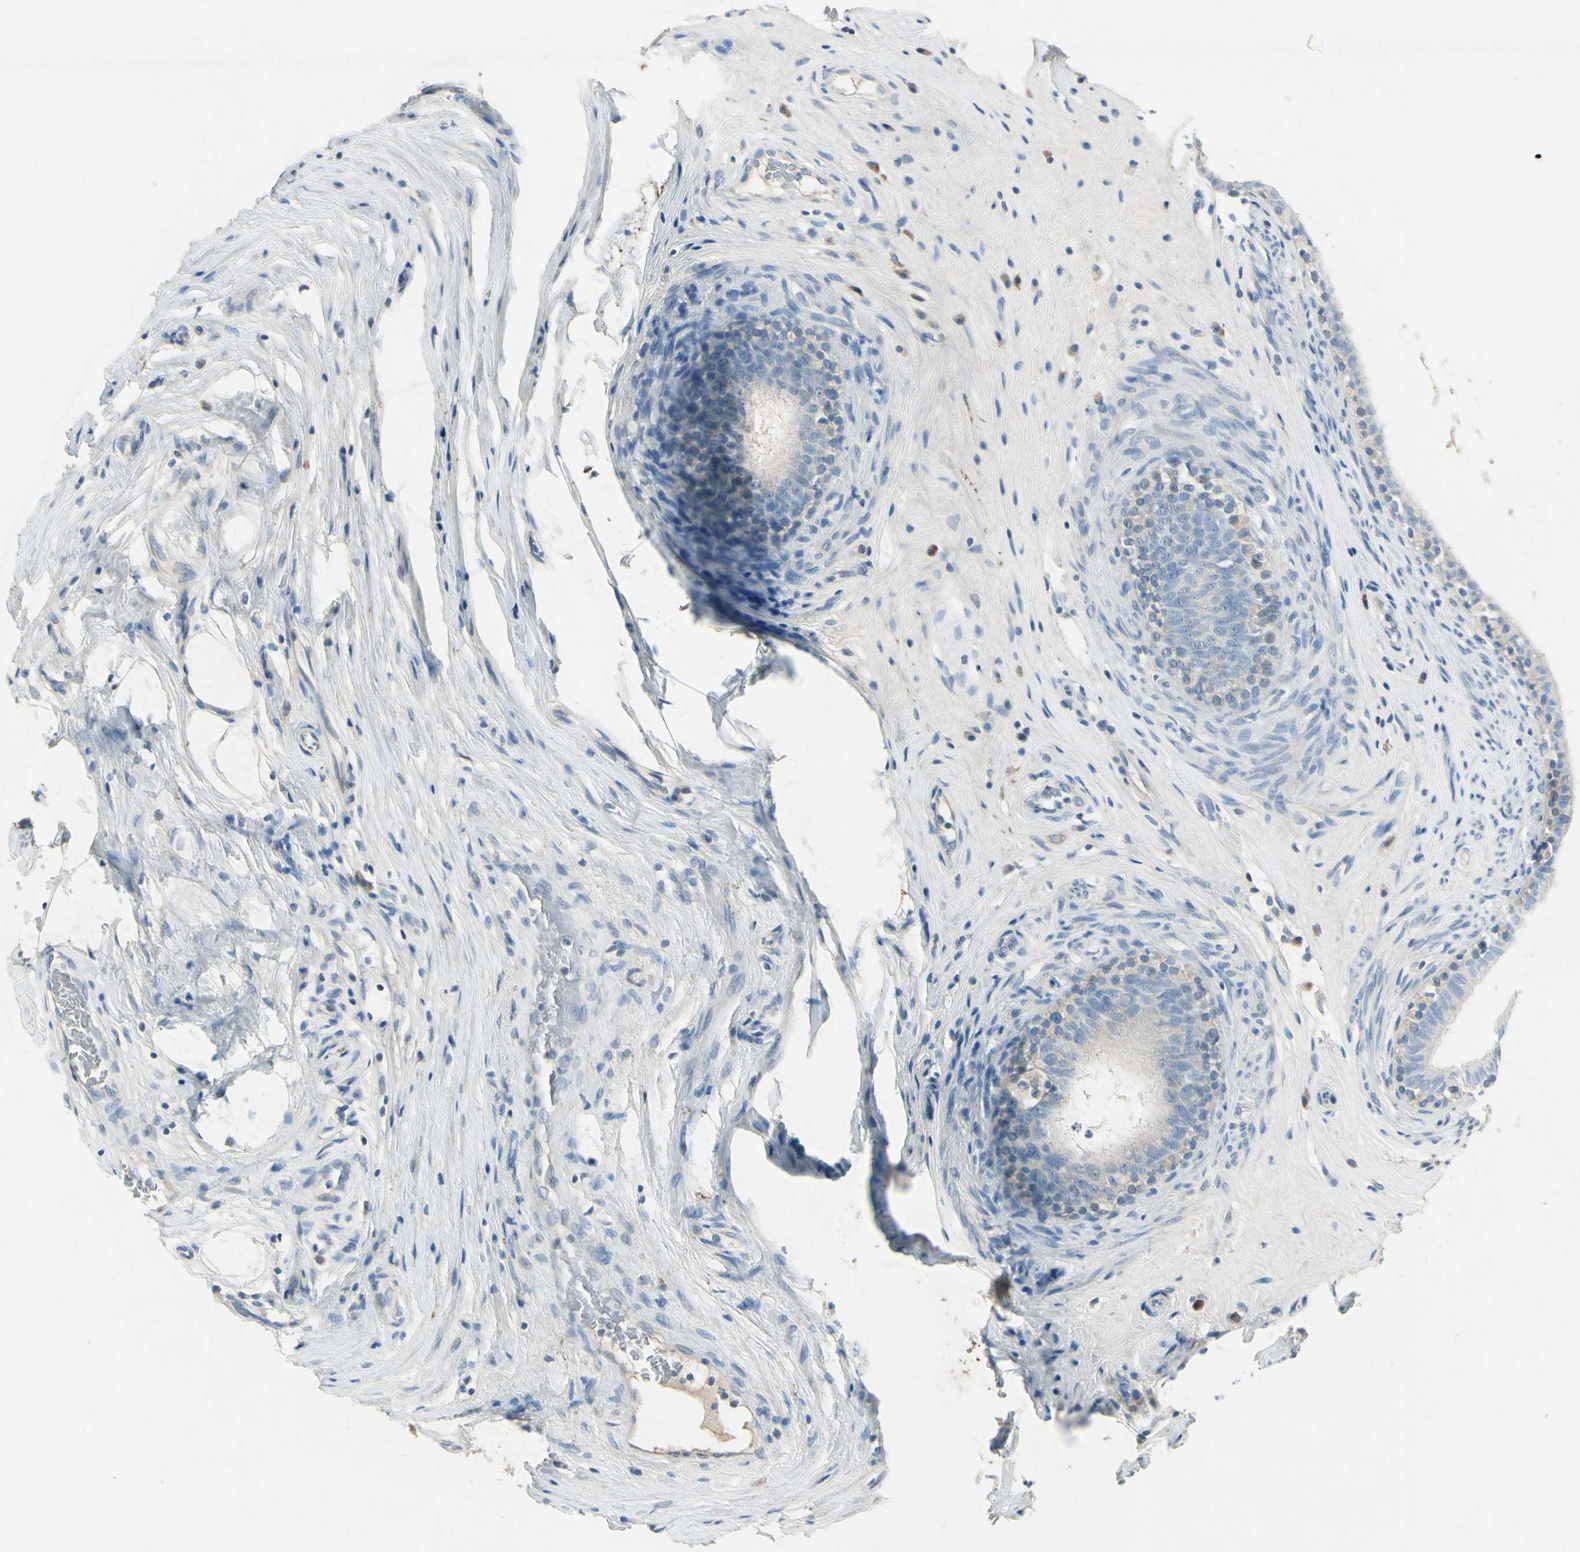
{"staining": {"intensity": "negative", "quantity": "none", "location": "none"}, "tissue": "epididymis", "cell_type": "Glandular cells", "image_type": "normal", "snomed": [{"axis": "morphology", "description": "Normal tissue, NOS"}, {"axis": "morphology", "description": "Inflammation, NOS"}, {"axis": "topography", "description": "Epididymis"}], "caption": "DAB immunohistochemical staining of unremarkable human epididymis displays no significant expression in glandular cells. (DAB IHC visualized using brightfield microscopy, high magnification).", "gene": "SNAP91", "patient": {"sex": "male", "age": 84}}